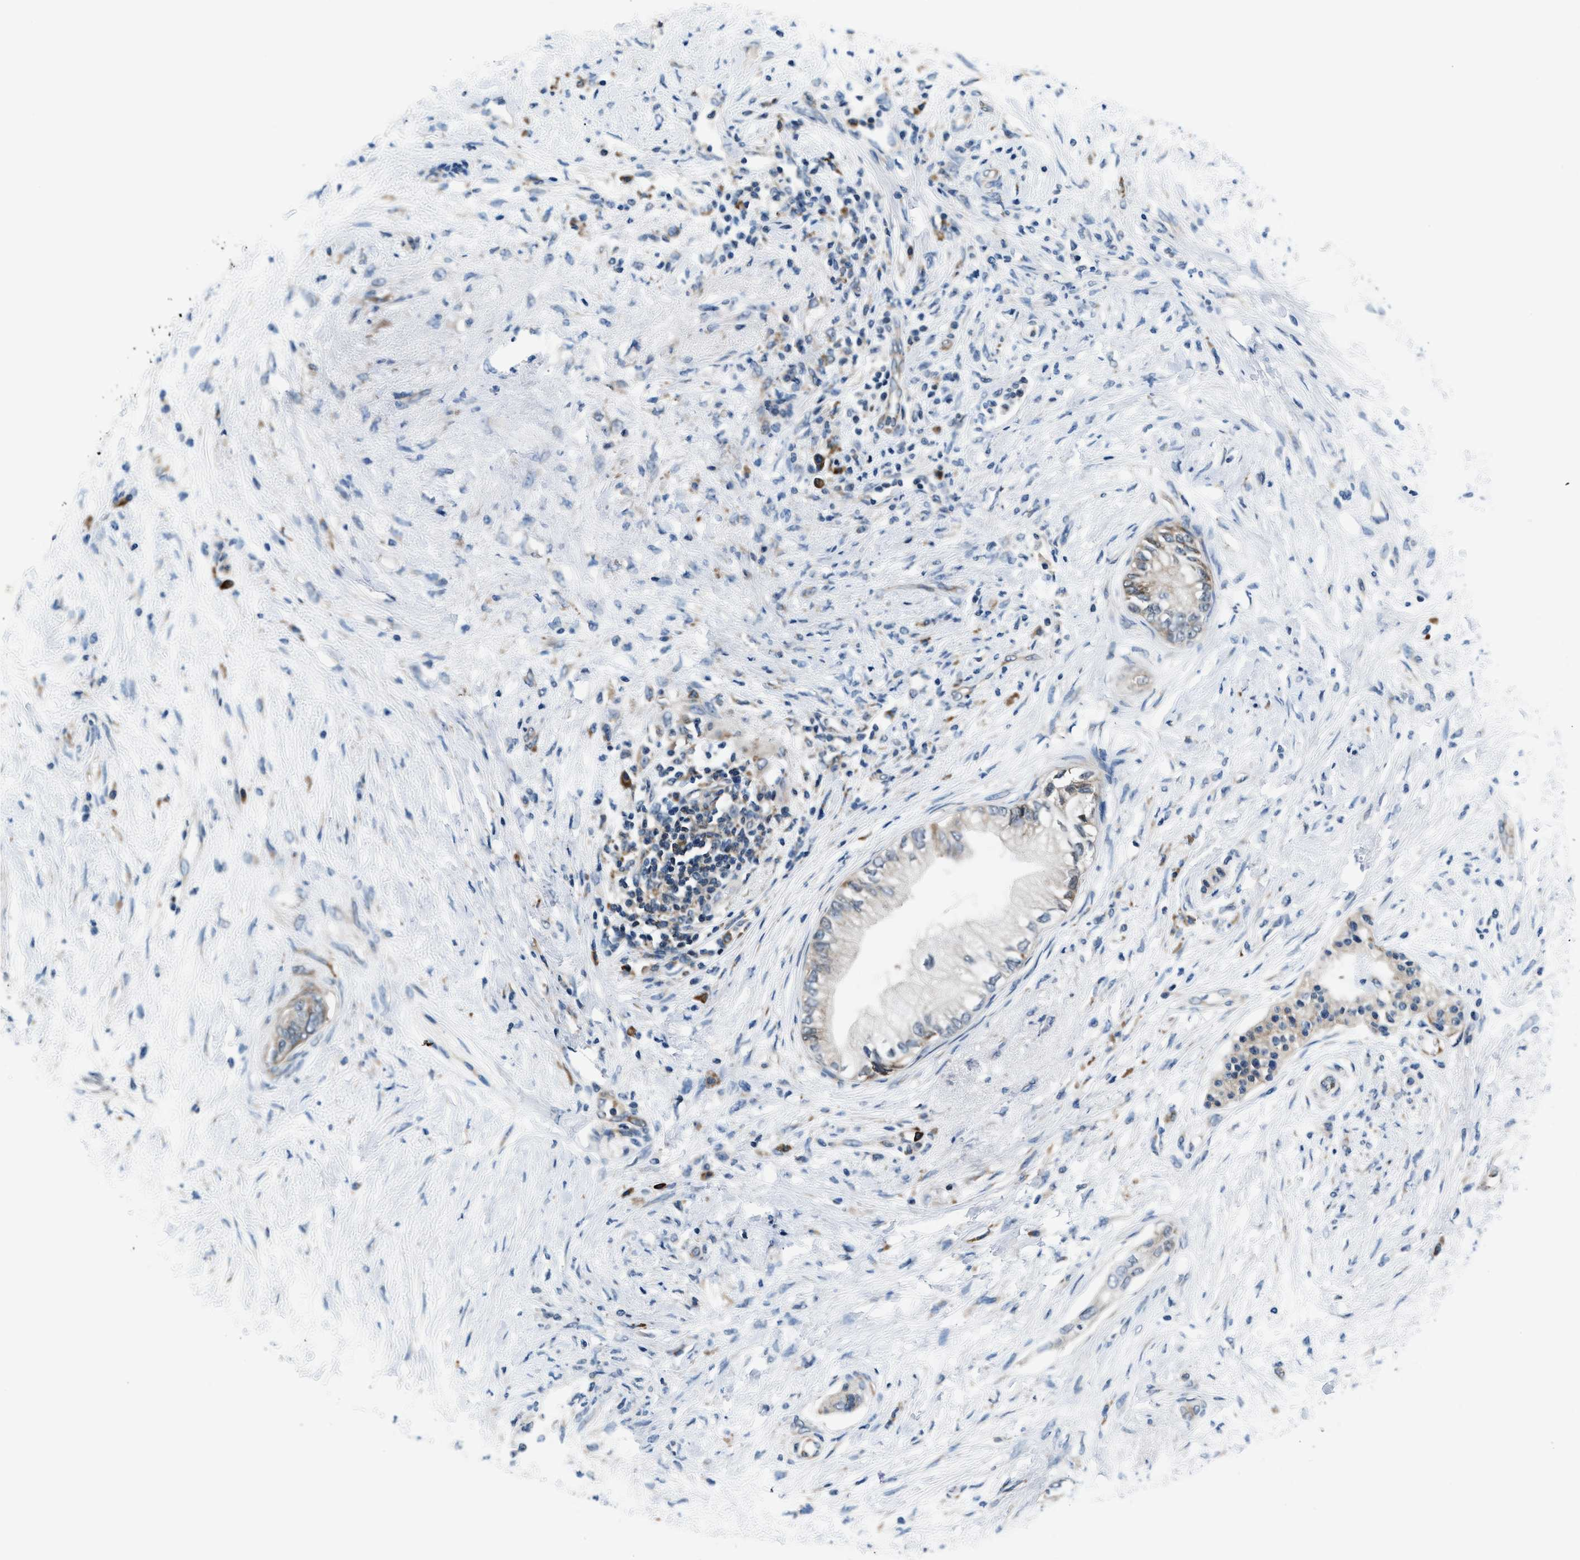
{"staining": {"intensity": "negative", "quantity": "none", "location": "none"}, "tissue": "pancreatic cancer", "cell_type": "Tumor cells", "image_type": "cancer", "snomed": [{"axis": "morphology", "description": "Normal tissue, NOS"}, {"axis": "morphology", "description": "Adenocarcinoma, NOS"}, {"axis": "topography", "description": "Pancreas"}, {"axis": "topography", "description": "Duodenum"}], "caption": "This is an immunohistochemistry image of human adenocarcinoma (pancreatic). There is no expression in tumor cells.", "gene": "PA2G4", "patient": {"sex": "female", "age": 60}}